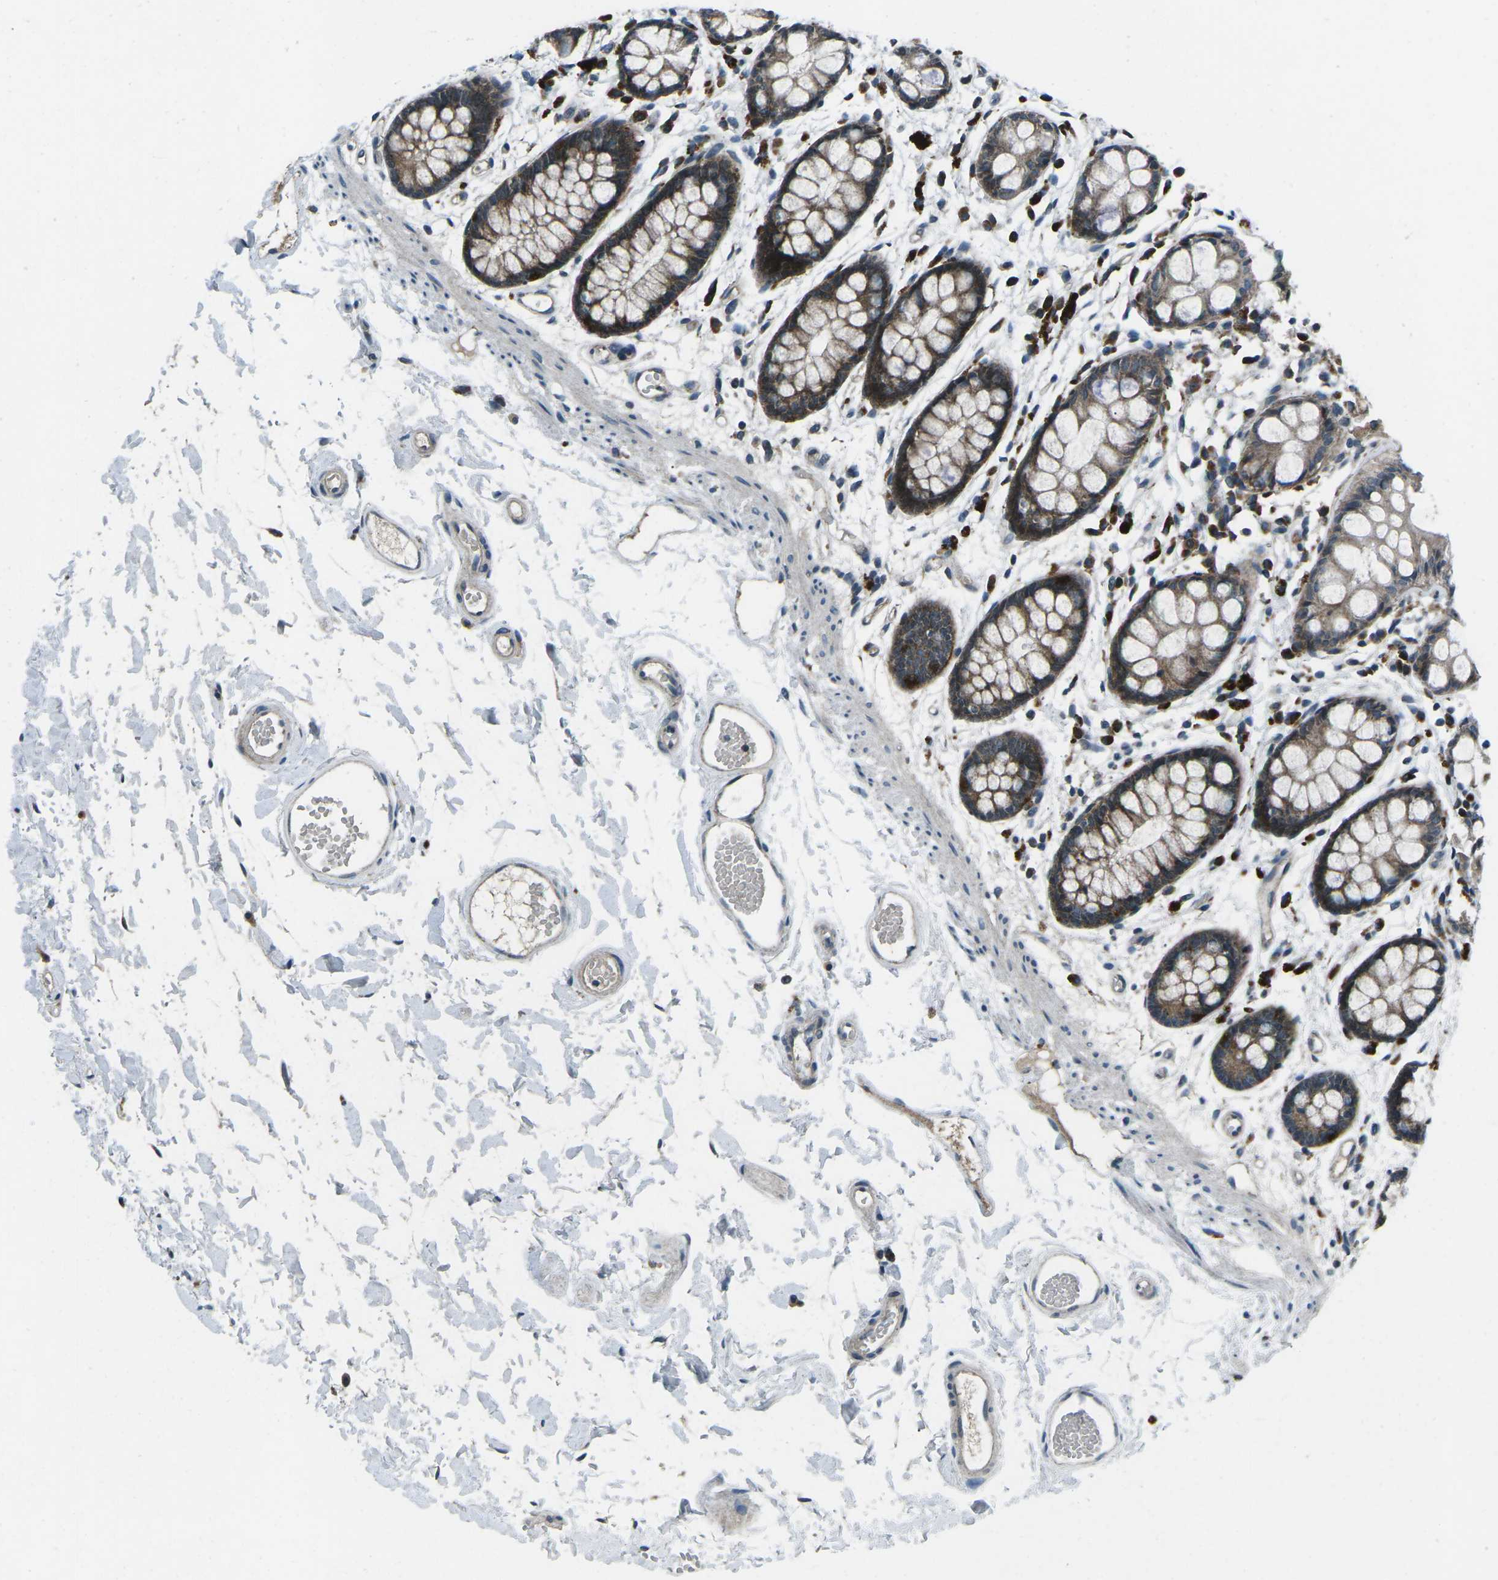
{"staining": {"intensity": "strong", "quantity": ">75%", "location": "cytoplasmic/membranous"}, "tissue": "rectum", "cell_type": "Glandular cells", "image_type": "normal", "snomed": [{"axis": "morphology", "description": "Normal tissue, NOS"}, {"axis": "topography", "description": "Rectum"}], "caption": "Rectum stained with immunohistochemistry exhibits strong cytoplasmic/membranous expression in approximately >75% of glandular cells.", "gene": "CDK16", "patient": {"sex": "female", "age": 66}}